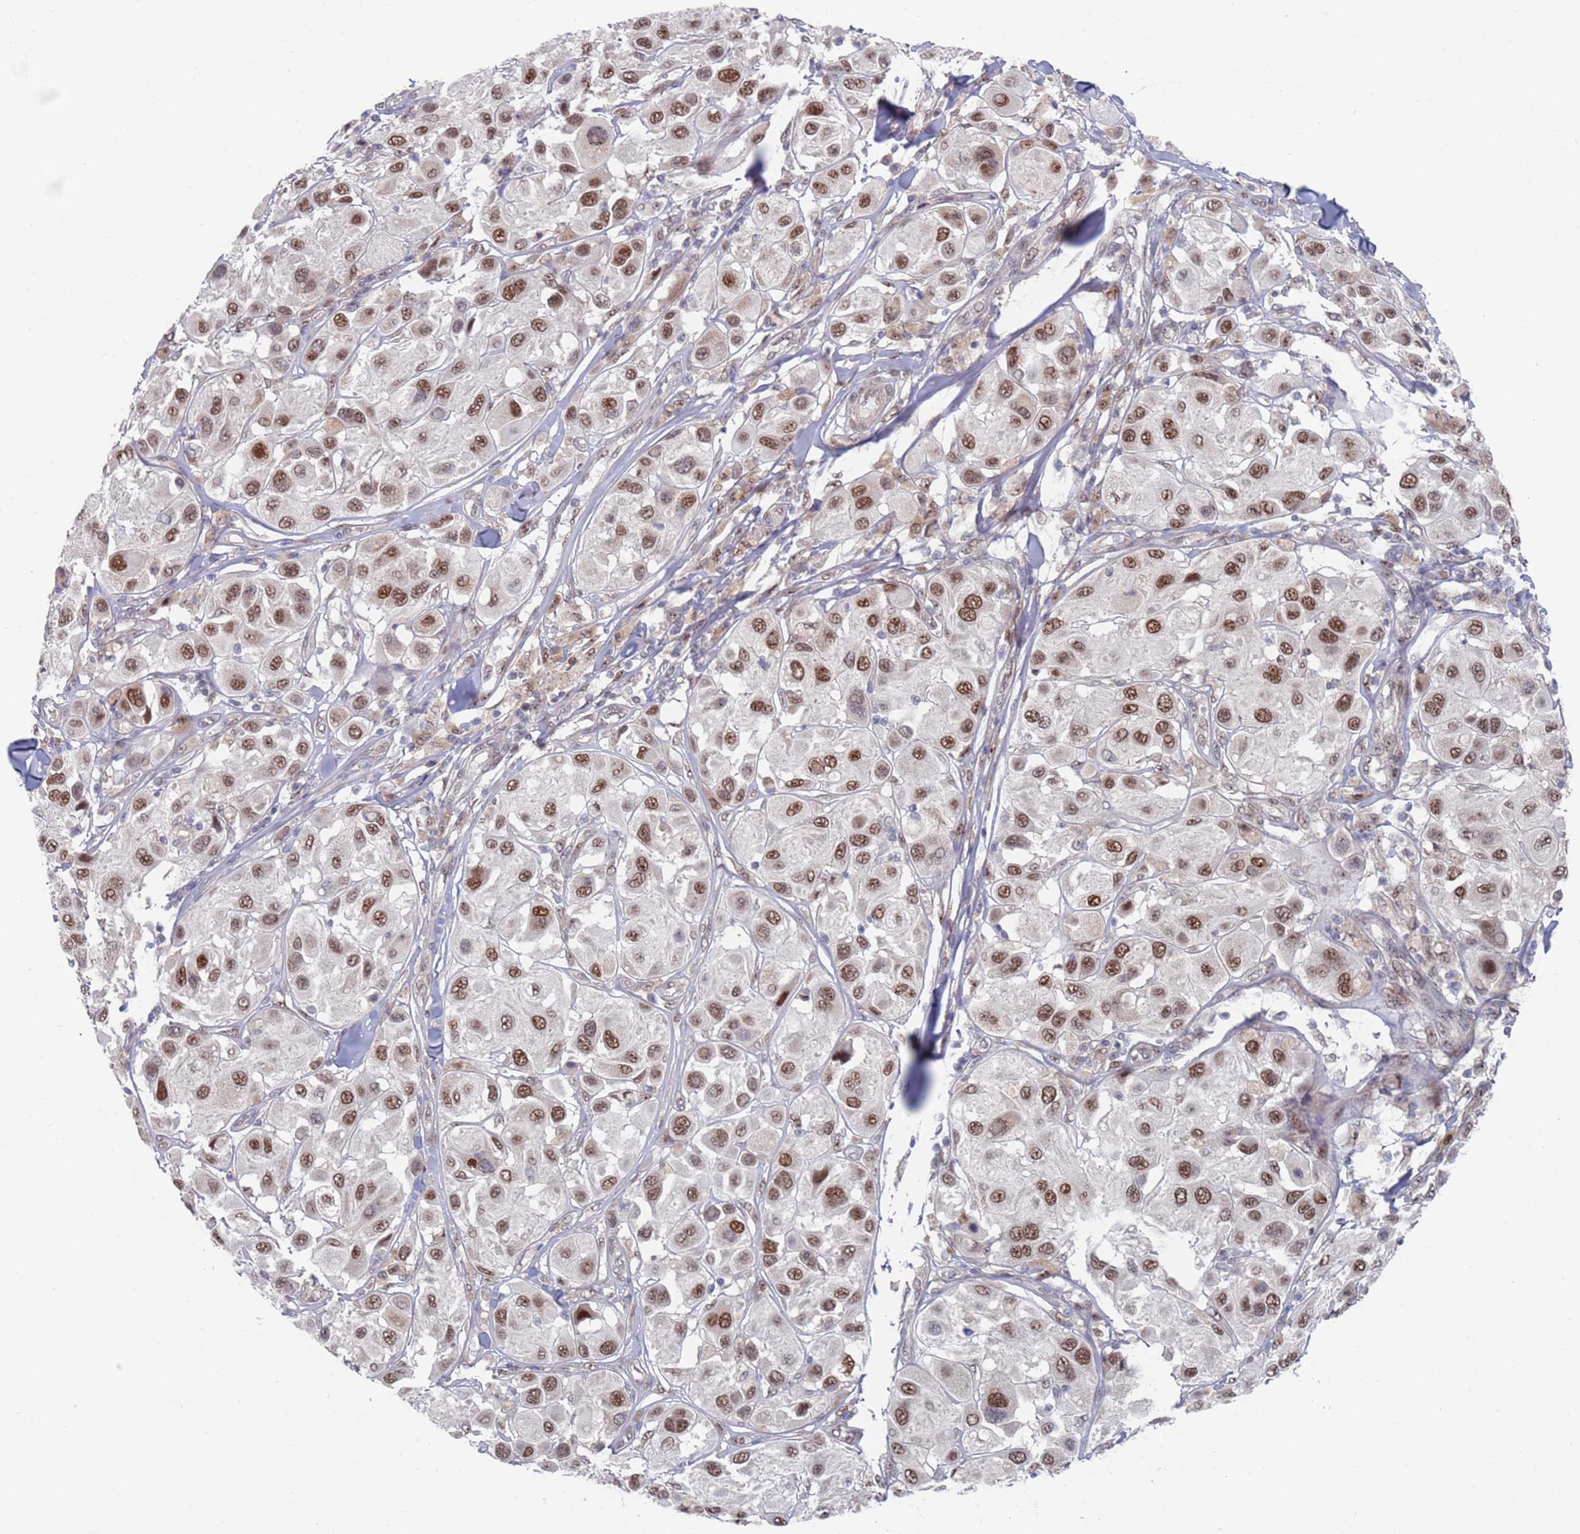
{"staining": {"intensity": "moderate", "quantity": ">75%", "location": "nuclear"}, "tissue": "melanoma", "cell_type": "Tumor cells", "image_type": "cancer", "snomed": [{"axis": "morphology", "description": "Malignant melanoma, Metastatic site"}, {"axis": "topography", "description": "Skin"}], "caption": "This is an image of immunohistochemistry (IHC) staining of melanoma, which shows moderate positivity in the nuclear of tumor cells.", "gene": "RPP25", "patient": {"sex": "male", "age": 41}}